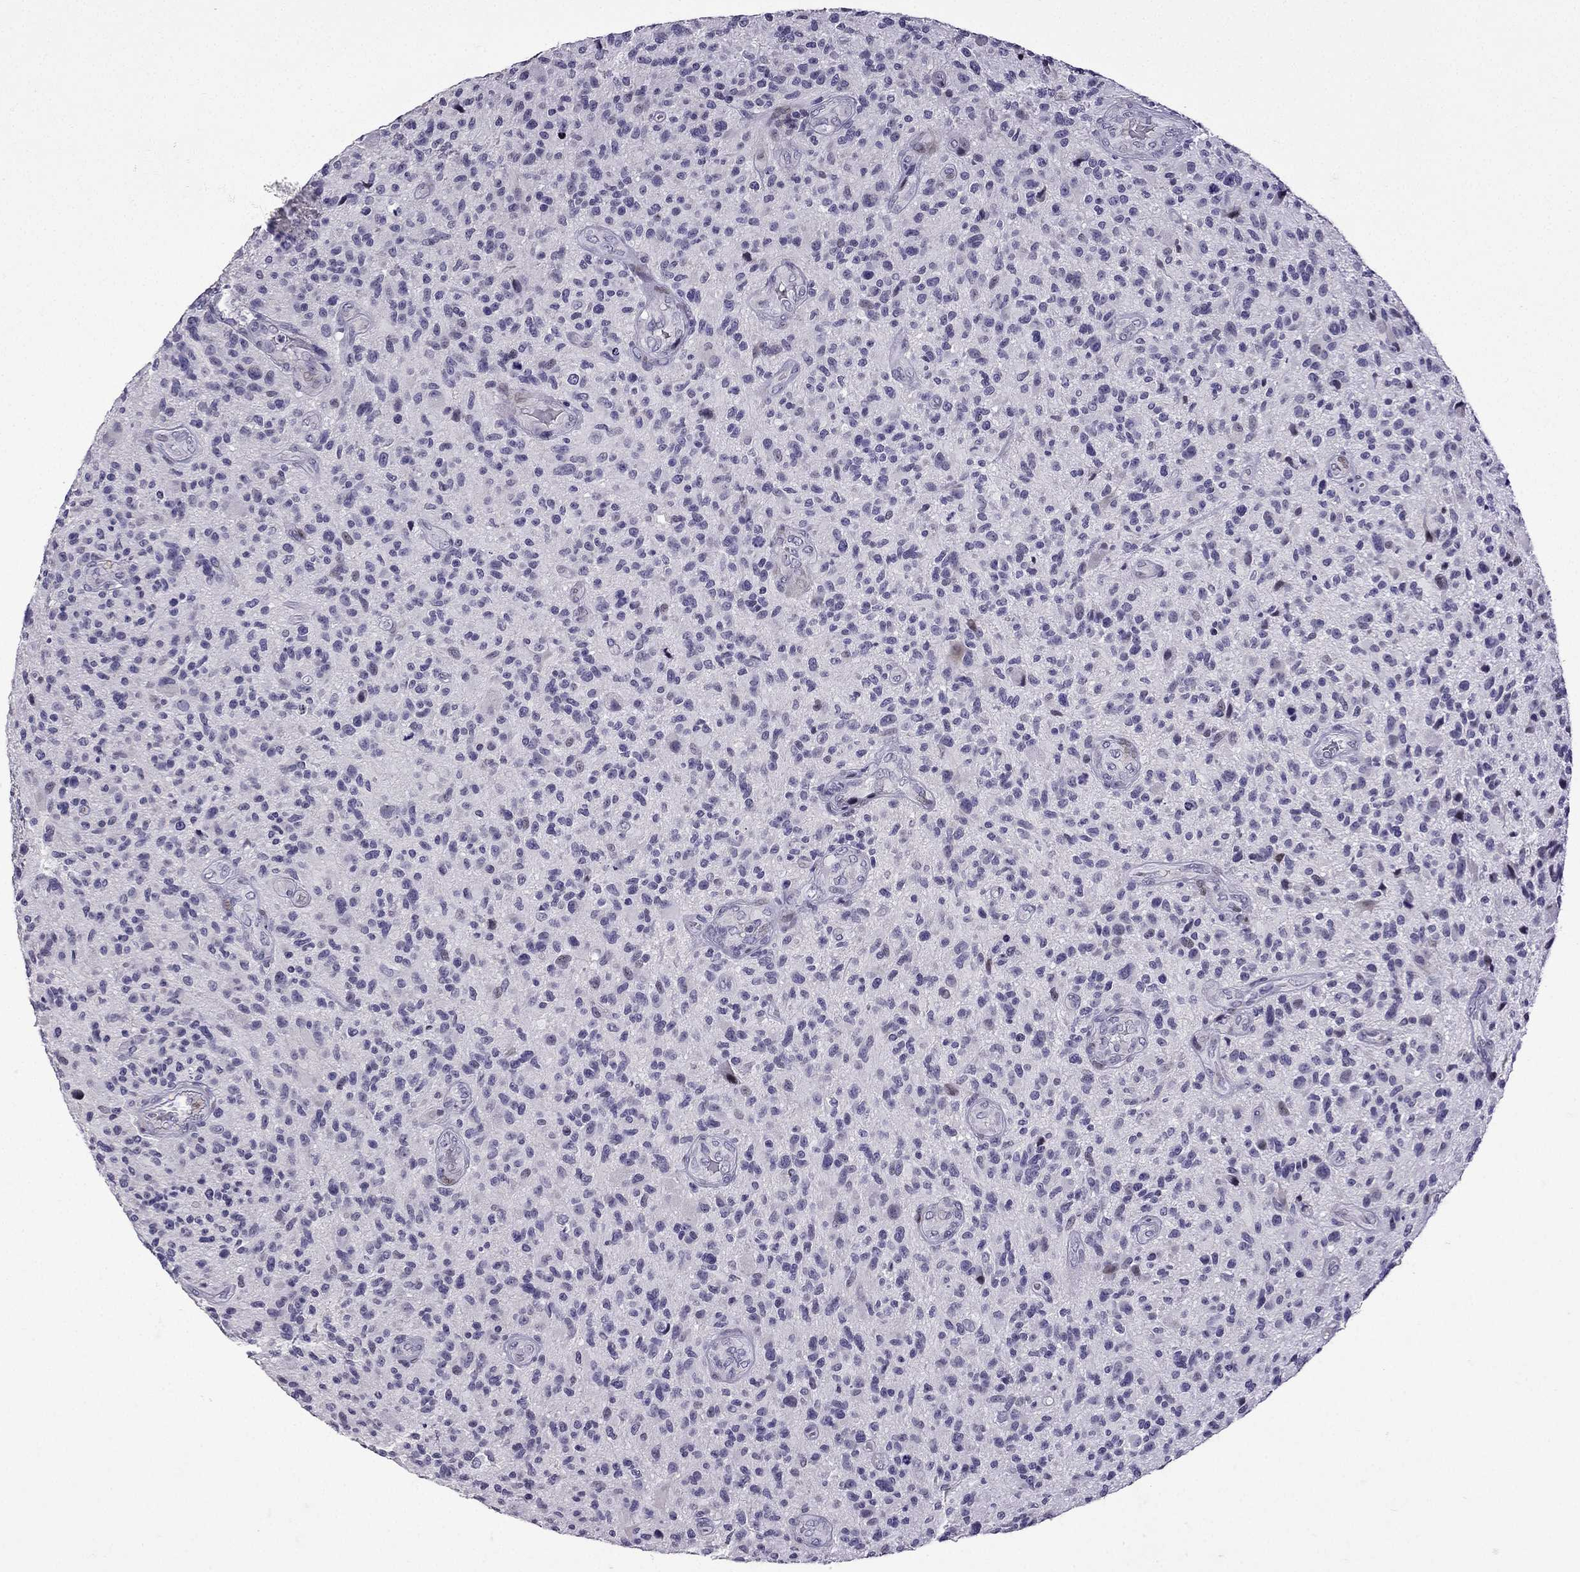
{"staining": {"intensity": "negative", "quantity": "none", "location": "none"}, "tissue": "glioma", "cell_type": "Tumor cells", "image_type": "cancer", "snomed": [{"axis": "morphology", "description": "Glioma, malignant, High grade"}, {"axis": "topography", "description": "Brain"}], "caption": "This is a micrograph of immunohistochemistry (IHC) staining of glioma, which shows no expression in tumor cells. (Stains: DAB IHC with hematoxylin counter stain, Microscopy: brightfield microscopy at high magnification).", "gene": "TTN", "patient": {"sex": "male", "age": 47}}